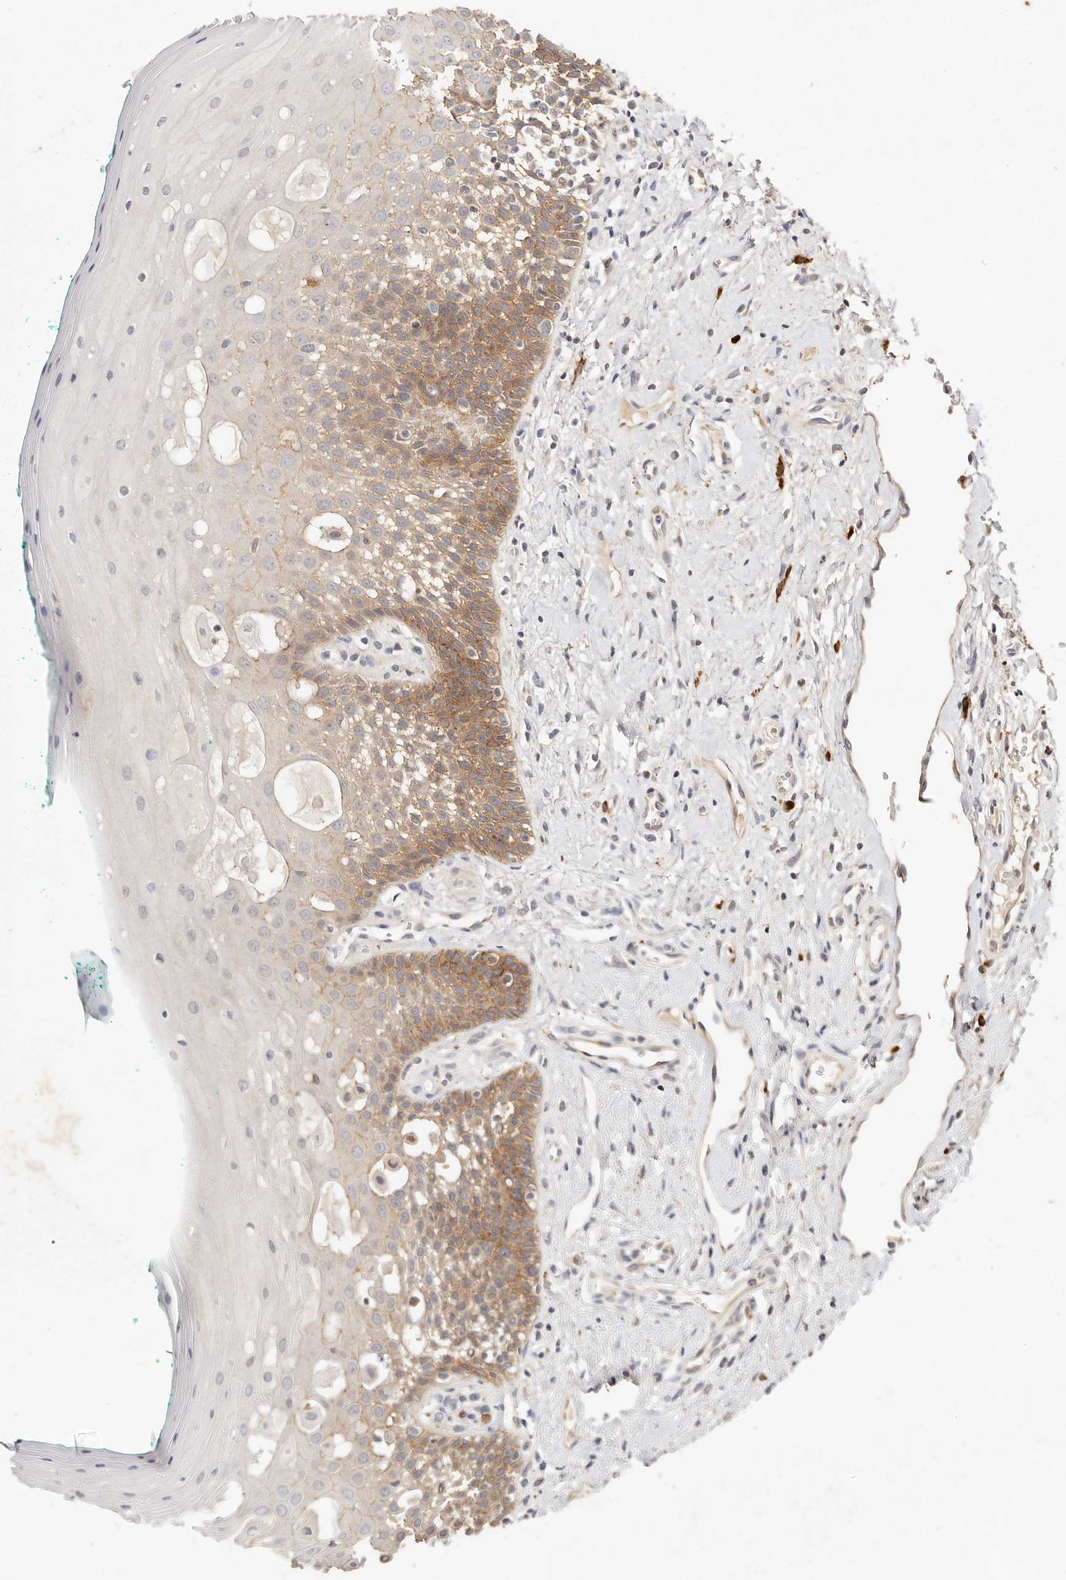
{"staining": {"intensity": "moderate", "quantity": "<25%", "location": "cytoplasmic/membranous"}, "tissue": "oral mucosa", "cell_type": "Squamous epithelial cells", "image_type": "normal", "snomed": [{"axis": "morphology", "description": "Normal tissue, NOS"}, {"axis": "topography", "description": "Oral tissue"}], "caption": "High-magnification brightfield microscopy of unremarkable oral mucosa stained with DAB (brown) and counterstained with hematoxylin (blue). squamous epithelial cells exhibit moderate cytoplasmic/membranous expression is present in about<25% of cells.", "gene": "CXADR", "patient": {"sex": "female", "age": 70}}